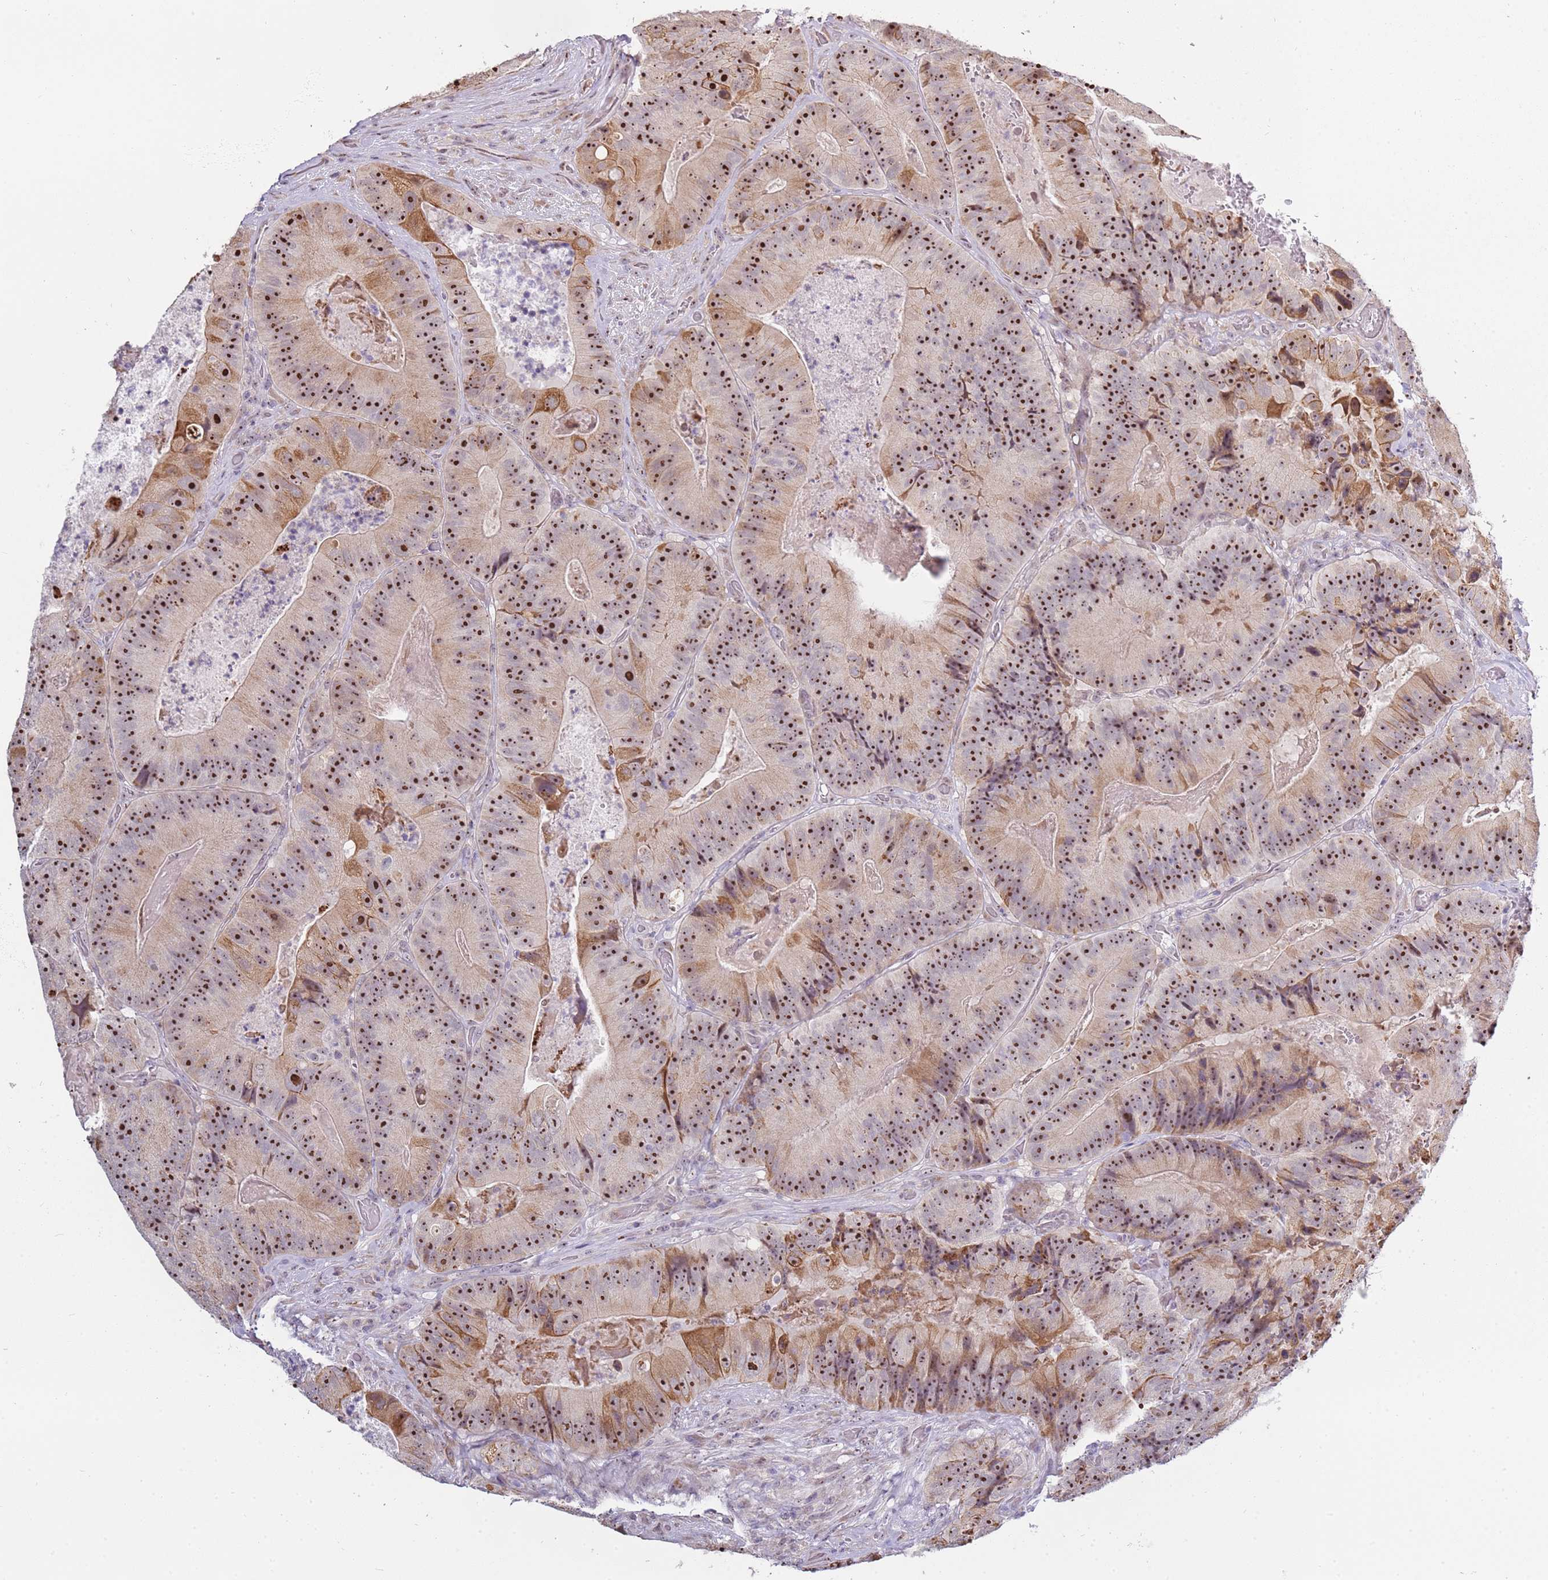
{"staining": {"intensity": "strong", "quantity": ">75%", "location": "cytoplasmic/membranous,nuclear"}, "tissue": "colorectal cancer", "cell_type": "Tumor cells", "image_type": "cancer", "snomed": [{"axis": "morphology", "description": "Adenocarcinoma, NOS"}, {"axis": "topography", "description": "Colon"}], "caption": "A brown stain shows strong cytoplasmic/membranous and nuclear expression of a protein in human colorectal adenocarcinoma tumor cells.", "gene": "UCMA", "patient": {"sex": "female", "age": 86}}